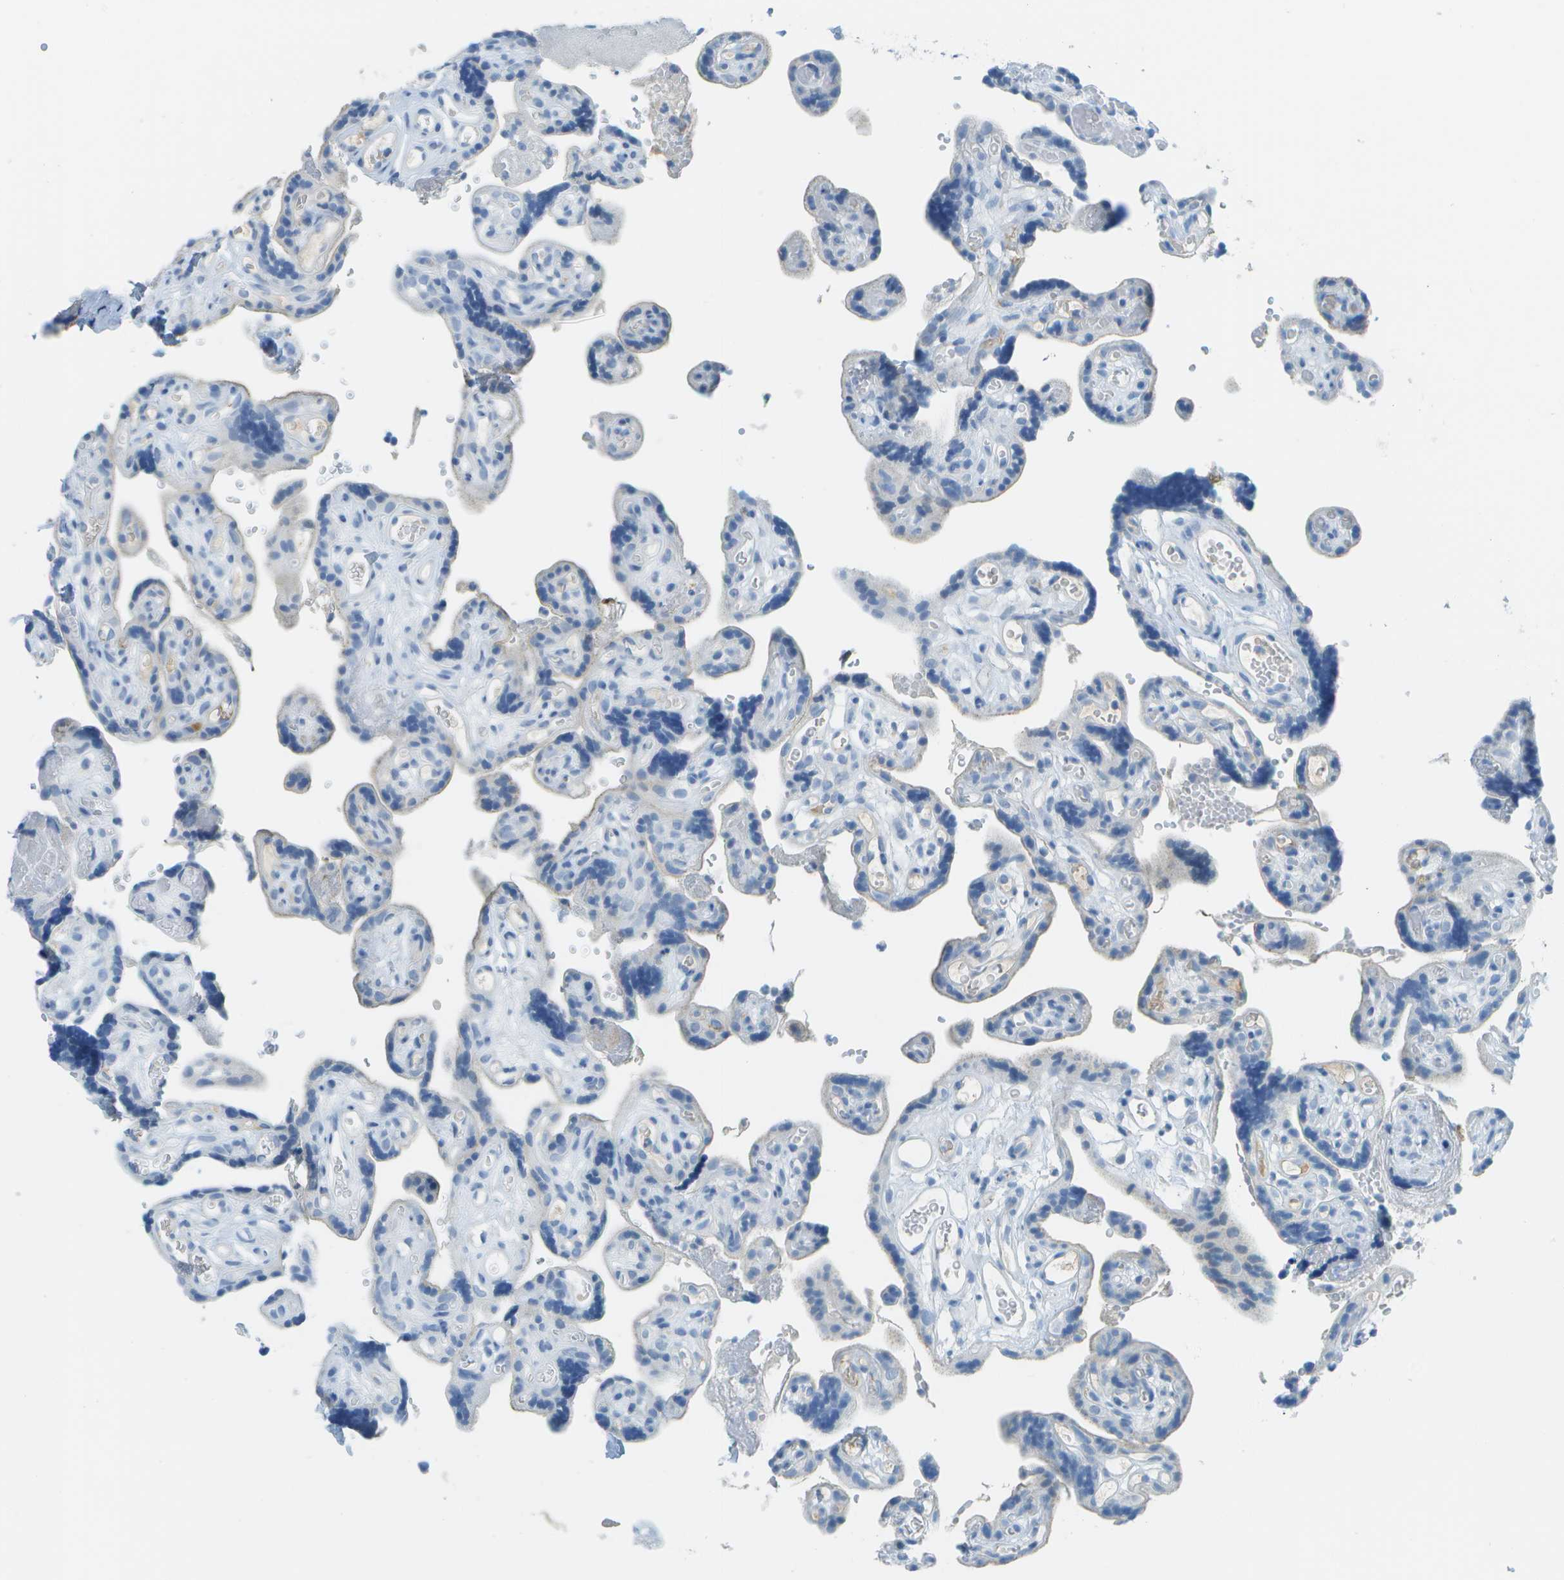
{"staining": {"intensity": "negative", "quantity": "none", "location": "none"}, "tissue": "placenta", "cell_type": "Decidual cells", "image_type": "normal", "snomed": [{"axis": "morphology", "description": "Normal tissue, NOS"}, {"axis": "topography", "description": "Placenta"}], "caption": "This histopathology image is of normal placenta stained with IHC to label a protein in brown with the nuclei are counter-stained blue. There is no expression in decidual cells.", "gene": "C1S", "patient": {"sex": "female", "age": 30}}